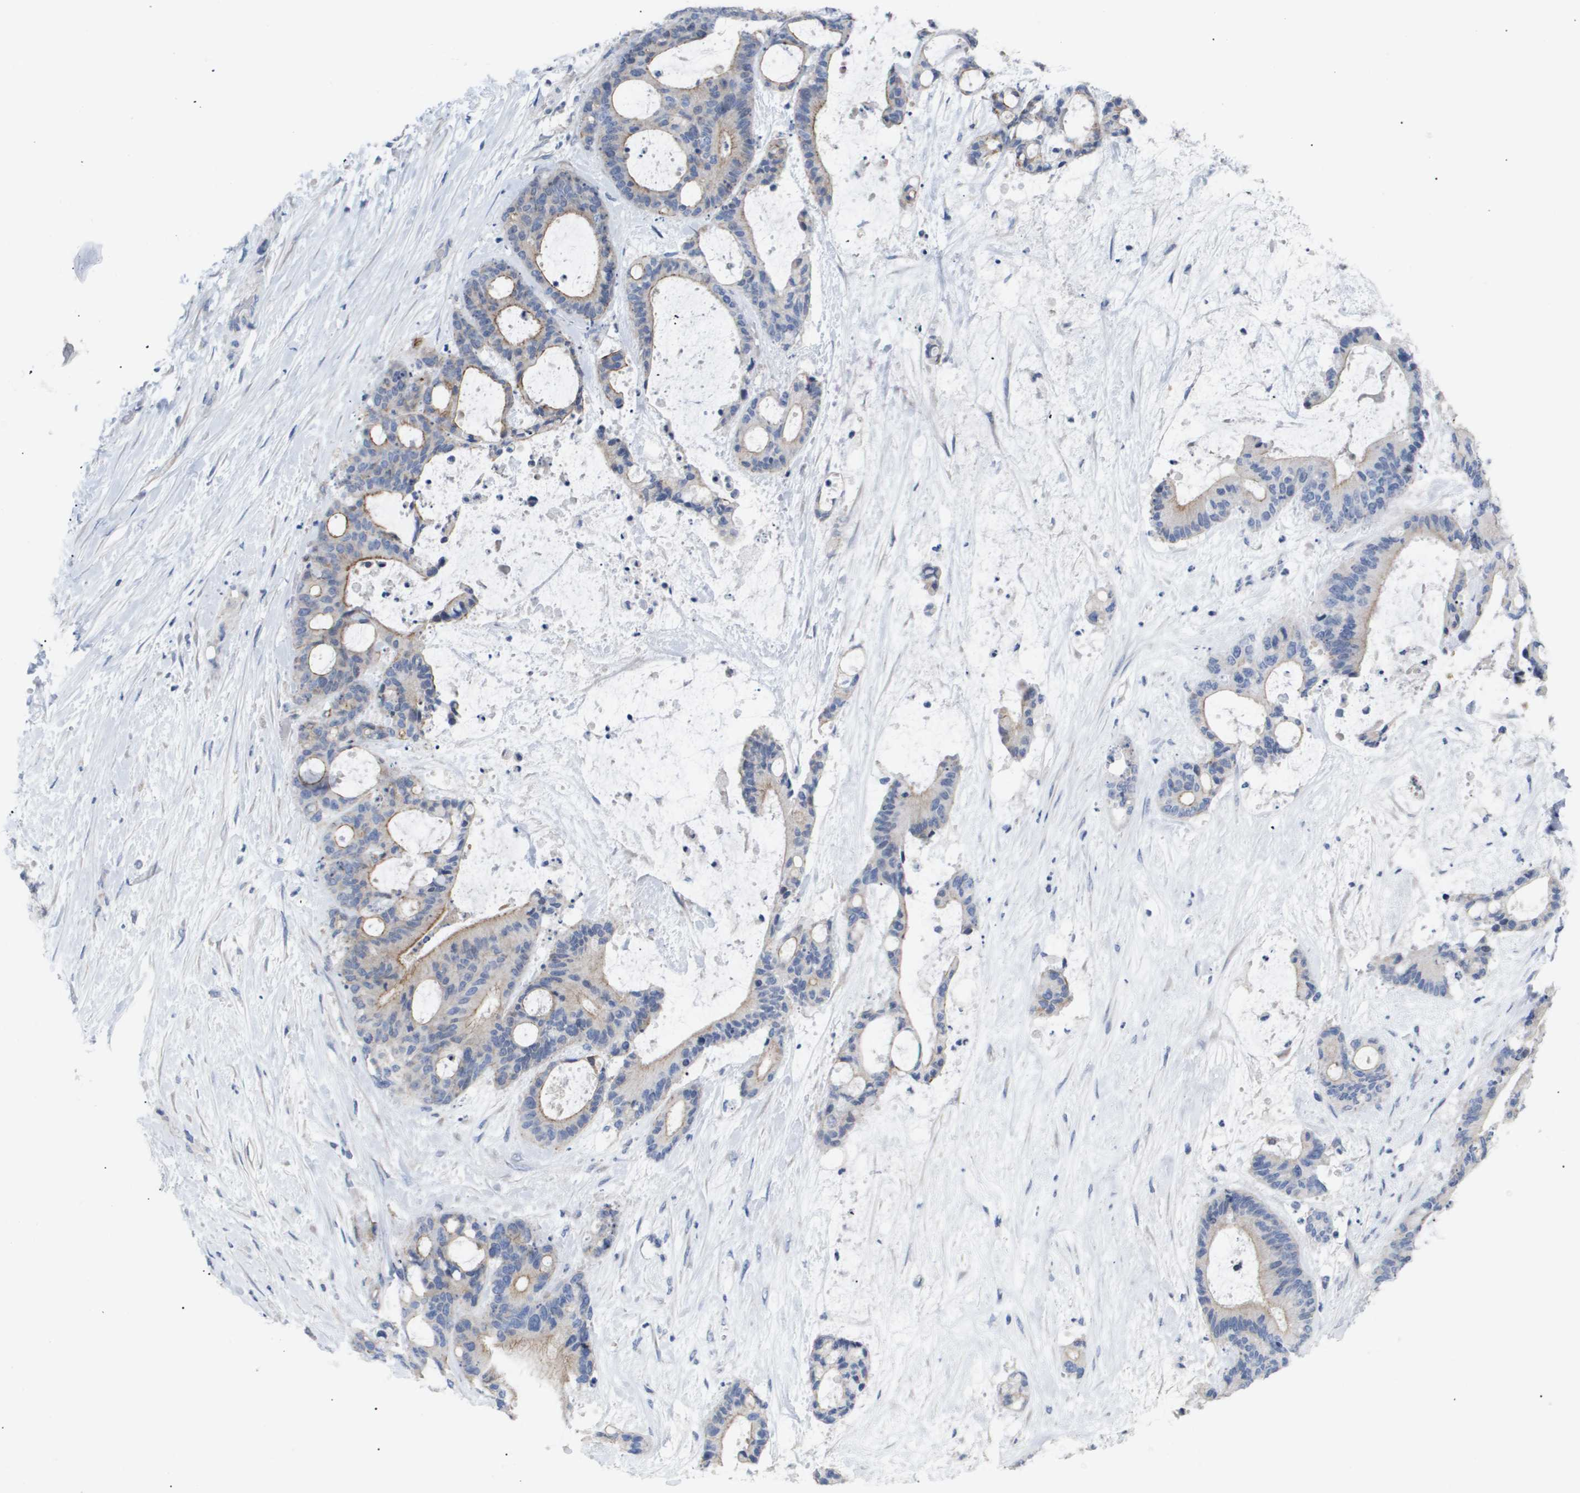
{"staining": {"intensity": "moderate", "quantity": "25%-75%", "location": "cytoplasmic/membranous"}, "tissue": "liver cancer", "cell_type": "Tumor cells", "image_type": "cancer", "snomed": [{"axis": "morphology", "description": "Cholangiocarcinoma"}, {"axis": "topography", "description": "Liver"}], "caption": "Approximately 25%-75% of tumor cells in human cholangiocarcinoma (liver) display moderate cytoplasmic/membranous protein expression as visualized by brown immunohistochemical staining.", "gene": "CAV3", "patient": {"sex": "female", "age": 73}}